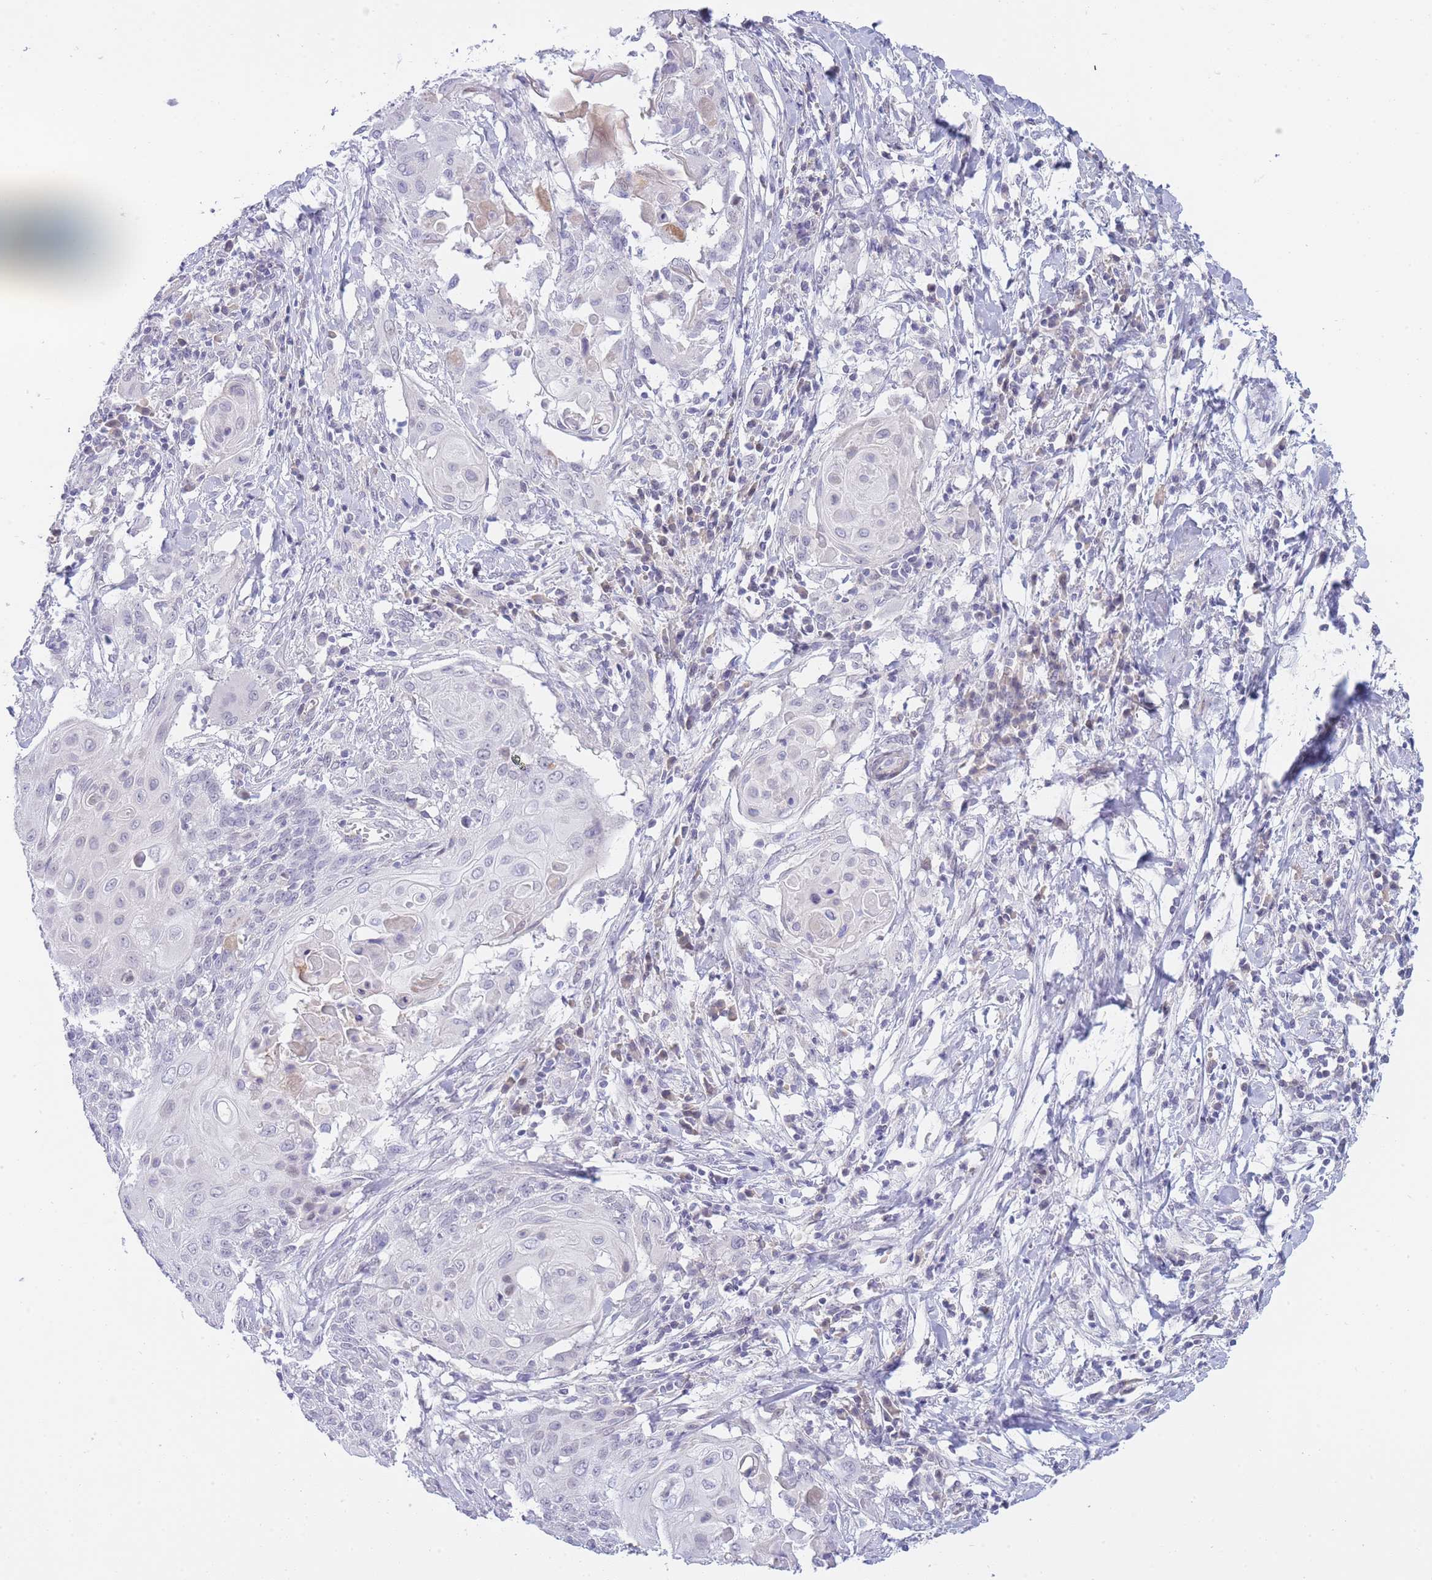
{"staining": {"intensity": "negative", "quantity": "none", "location": "none"}, "tissue": "cervical cancer", "cell_type": "Tumor cells", "image_type": "cancer", "snomed": [{"axis": "morphology", "description": "Squamous cell carcinoma, NOS"}, {"axis": "topography", "description": "Cervix"}], "caption": "This is a histopathology image of IHC staining of squamous cell carcinoma (cervical), which shows no positivity in tumor cells.", "gene": "PRR23B", "patient": {"sex": "female", "age": 39}}